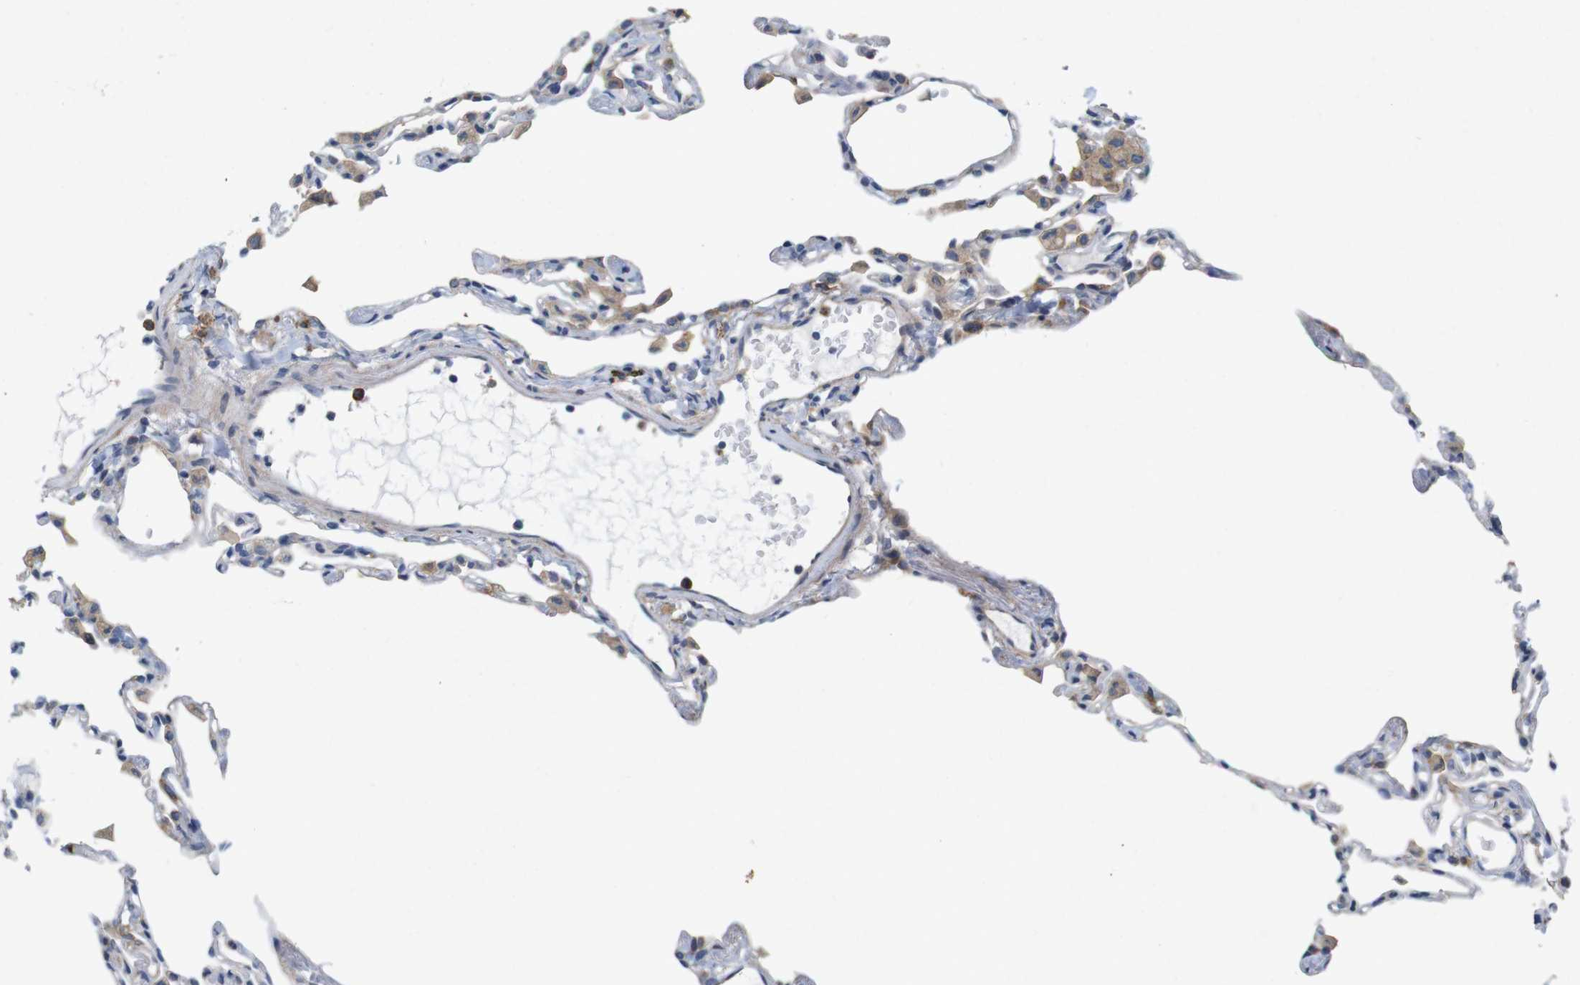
{"staining": {"intensity": "negative", "quantity": "none", "location": "none"}, "tissue": "lung", "cell_type": "Alveolar cells", "image_type": "normal", "snomed": [{"axis": "morphology", "description": "Normal tissue, NOS"}, {"axis": "topography", "description": "Lung"}], "caption": "Immunohistochemistry (IHC) micrograph of benign lung: human lung stained with DAB (3,3'-diaminobenzidine) shows no significant protein staining in alveolar cells. Nuclei are stained in blue.", "gene": "SIGLEC8", "patient": {"sex": "female", "age": 49}}